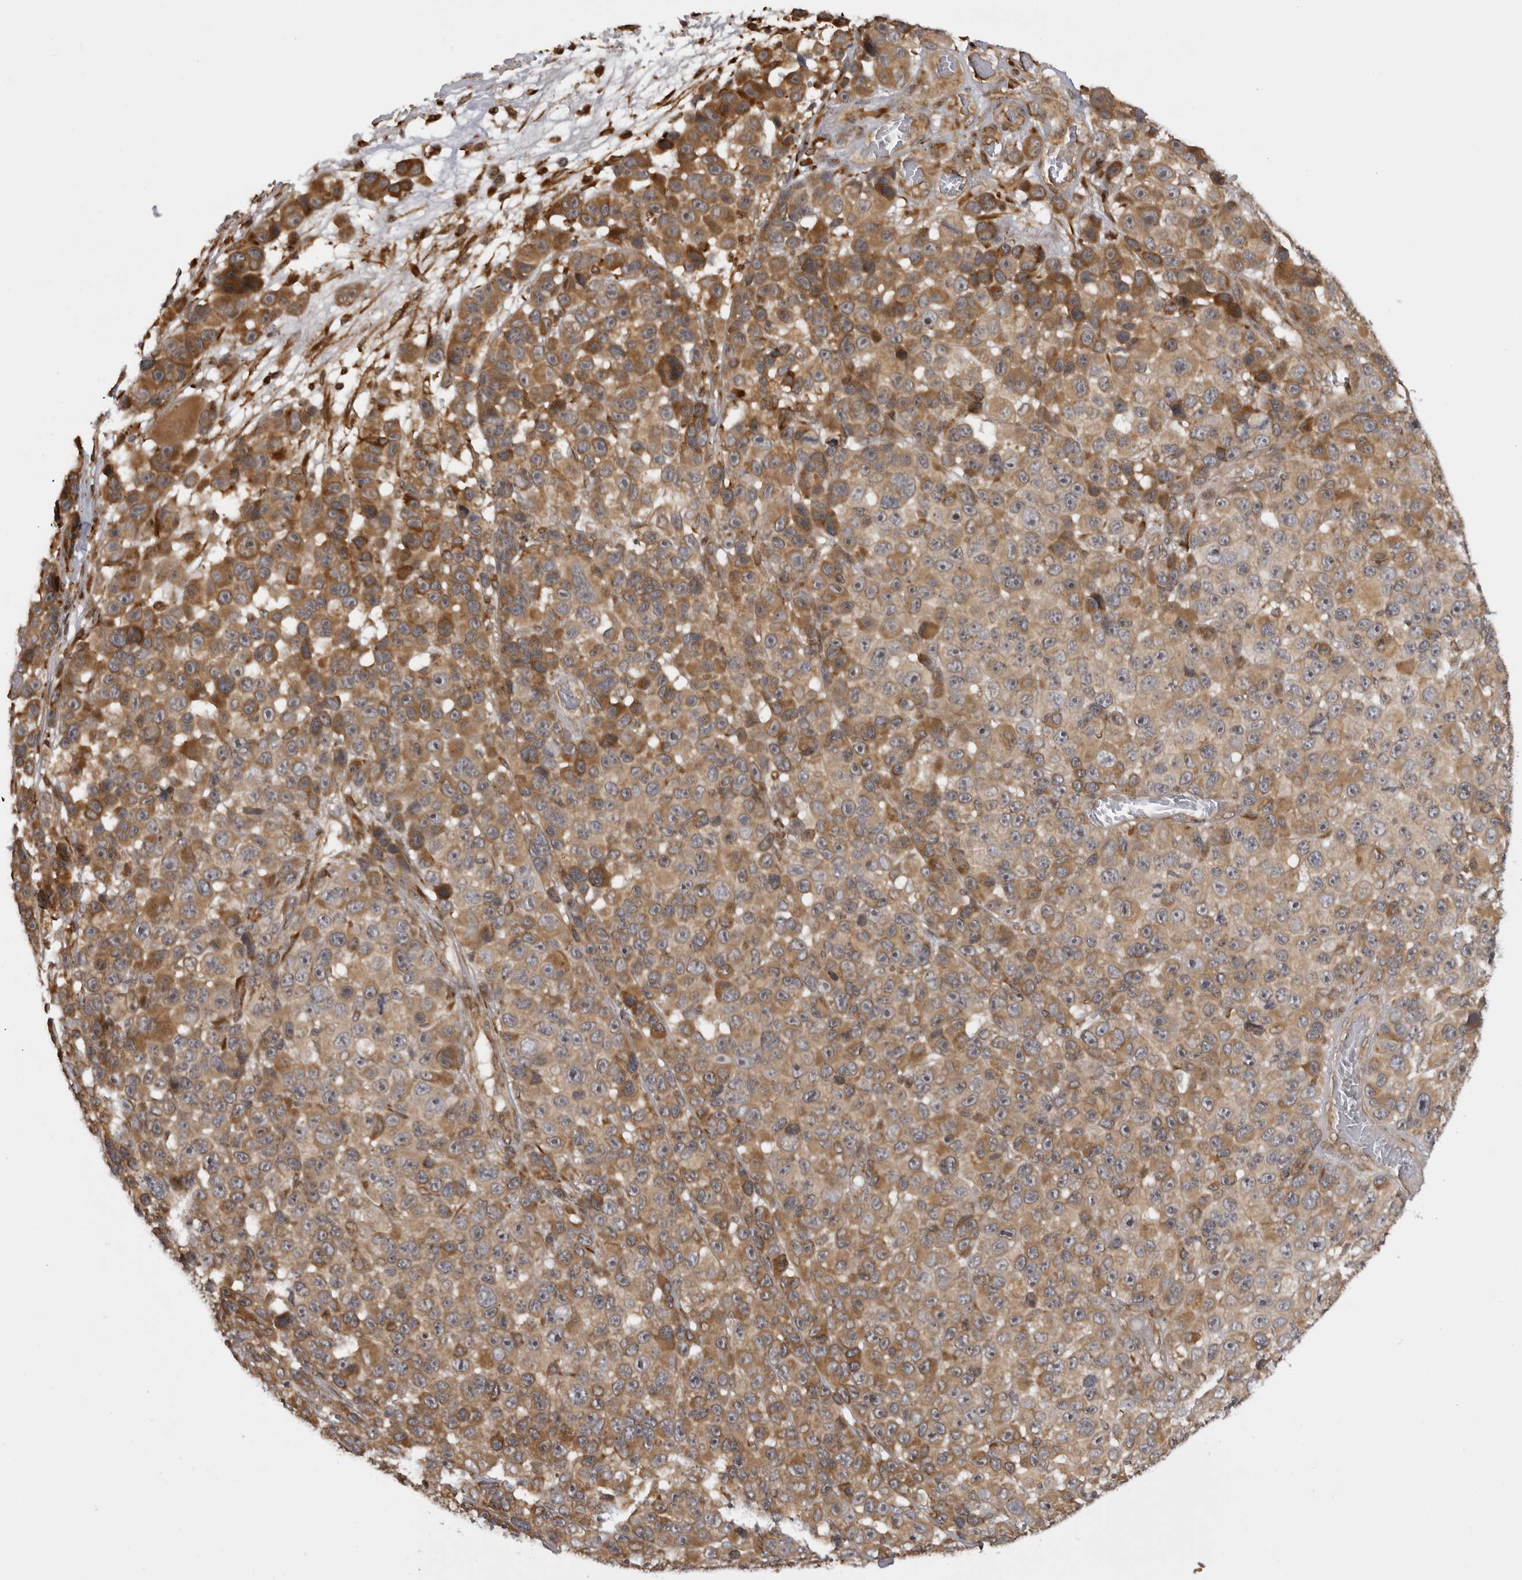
{"staining": {"intensity": "moderate", "quantity": ">75%", "location": "cytoplasmic/membranous"}, "tissue": "melanoma", "cell_type": "Tumor cells", "image_type": "cancer", "snomed": [{"axis": "morphology", "description": "Malignant melanoma, NOS"}, {"axis": "topography", "description": "Skin"}], "caption": "An IHC histopathology image of neoplastic tissue is shown. Protein staining in brown labels moderate cytoplasmic/membranous positivity in melanoma within tumor cells.", "gene": "DNAH14", "patient": {"sex": "male", "age": 53}}